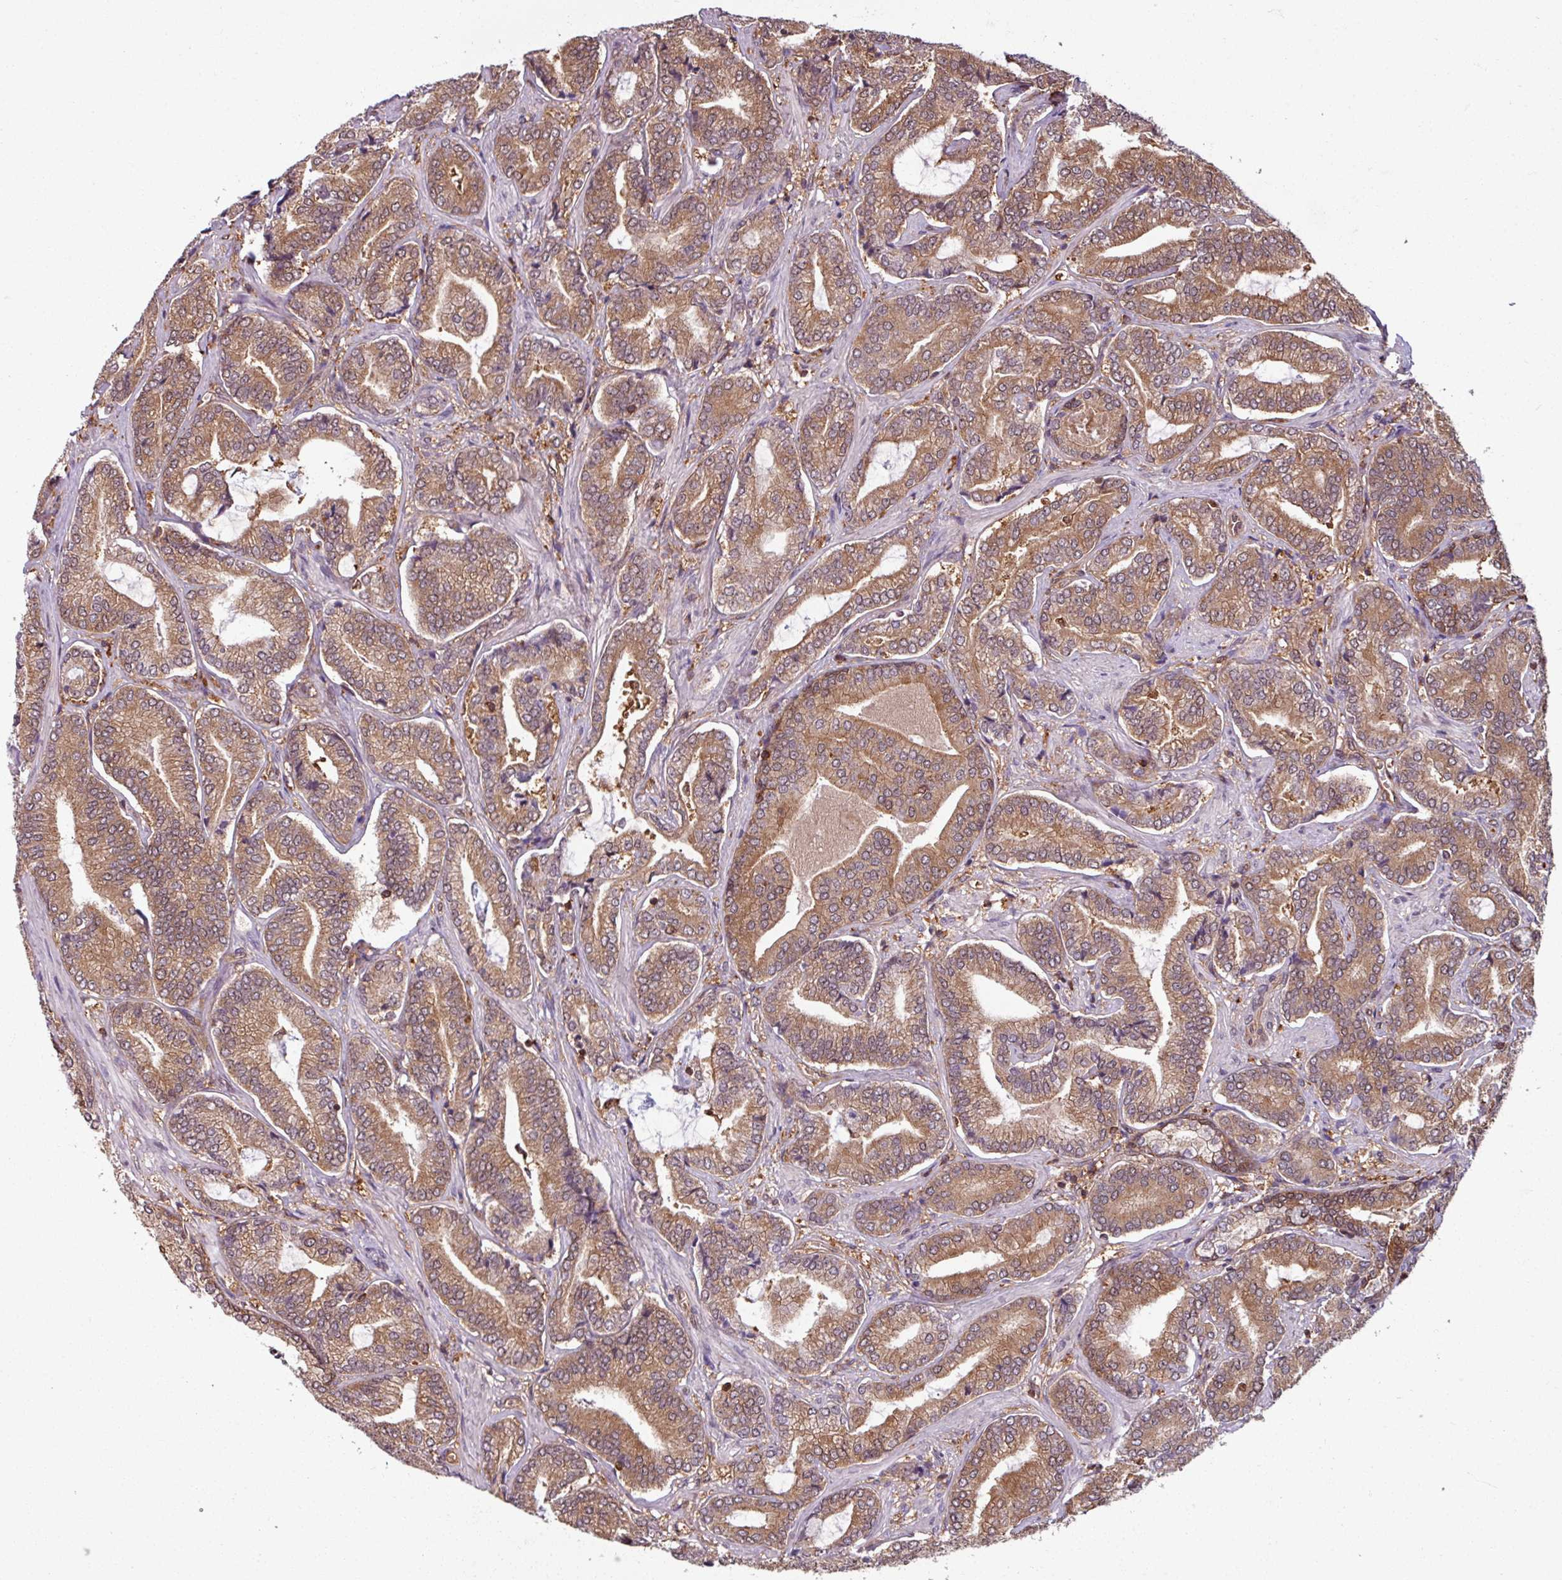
{"staining": {"intensity": "moderate", "quantity": ">75%", "location": "cytoplasmic/membranous"}, "tissue": "prostate cancer", "cell_type": "Tumor cells", "image_type": "cancer", "snomed": [{"axis": "morphology", "description": "Adenocarcinoma, Low grade"}, {"axis": "topography", "description": "Prostate and seminal vesicle, NOS"}], "caption": "IHC photomicrograph of human adenocarcinoma (low-grade) (prostate) stained for a protein (brown), which shows medium levels of moderate cytoplasmic/membranous expression in about >75% of tumor cells.", "gene": "KCTD11", "patient": {"sex": "male", "age": 61}}